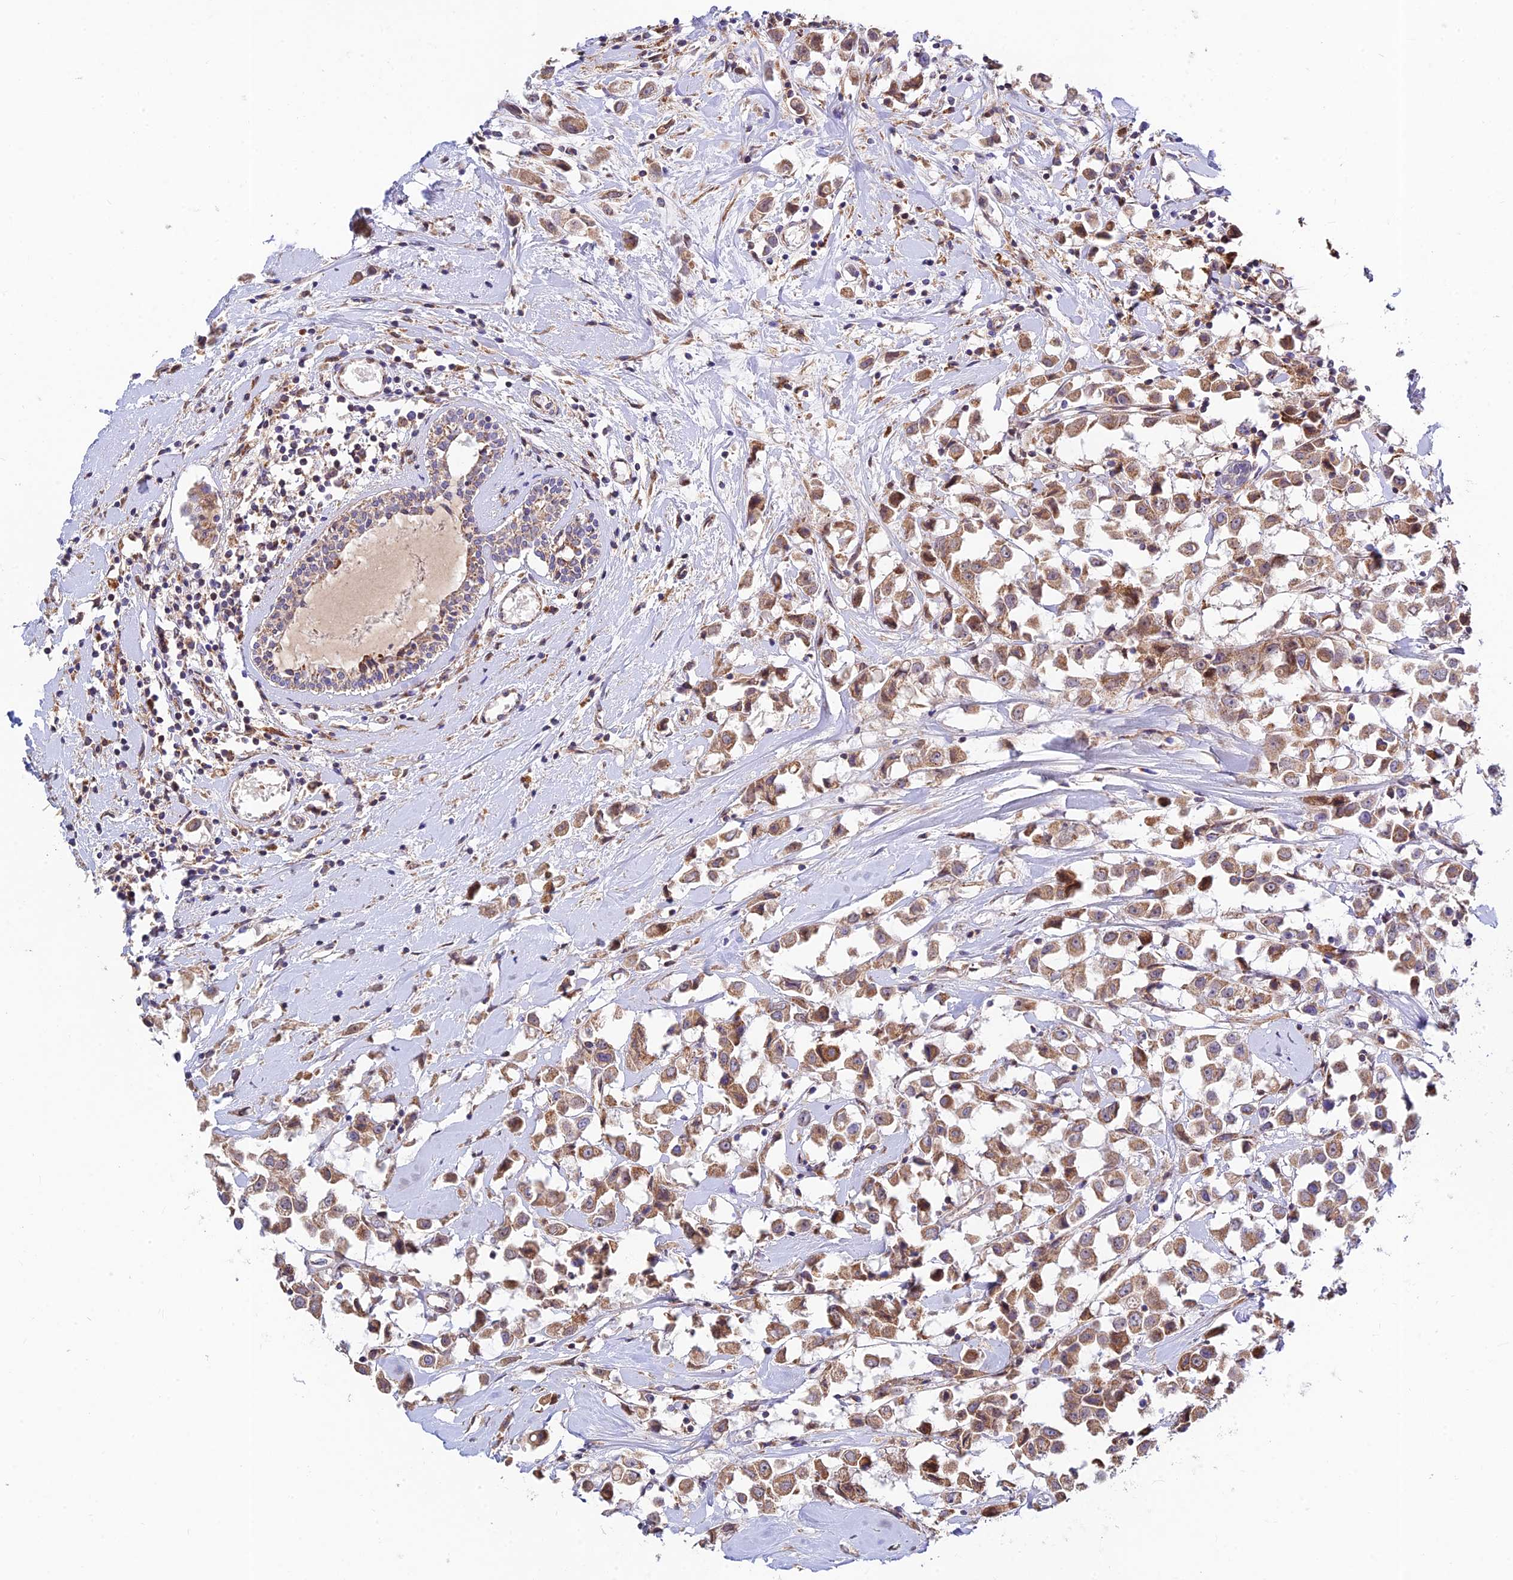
{"staining": {"intensity": "moderate", "quantity": ">75%", "location": "cytoplasmic/membranous"}, "tissue": "breast cancer", "cell_type": "Tumor cells", "image_type": "cancer", "snomed": [{"axis": "morphology", "description": "Duct carcinoma"}, {"axis": "topography", "description": "Breast"}], "caption": "Breast cancer was stained to show a protein in brown. There is medium levels of moderate cytoplasmic/membranous staining in approximately >75% of tumor cells. The staining was performed using DAB (3,3'-diaminobenzidine) to visualize the protein expression in brown, while the nuclei were stained in blue with hematoxylin (Magnification: 20x).", "gene": "FUOM", "patient": {"sex": "female", "age": 61}}